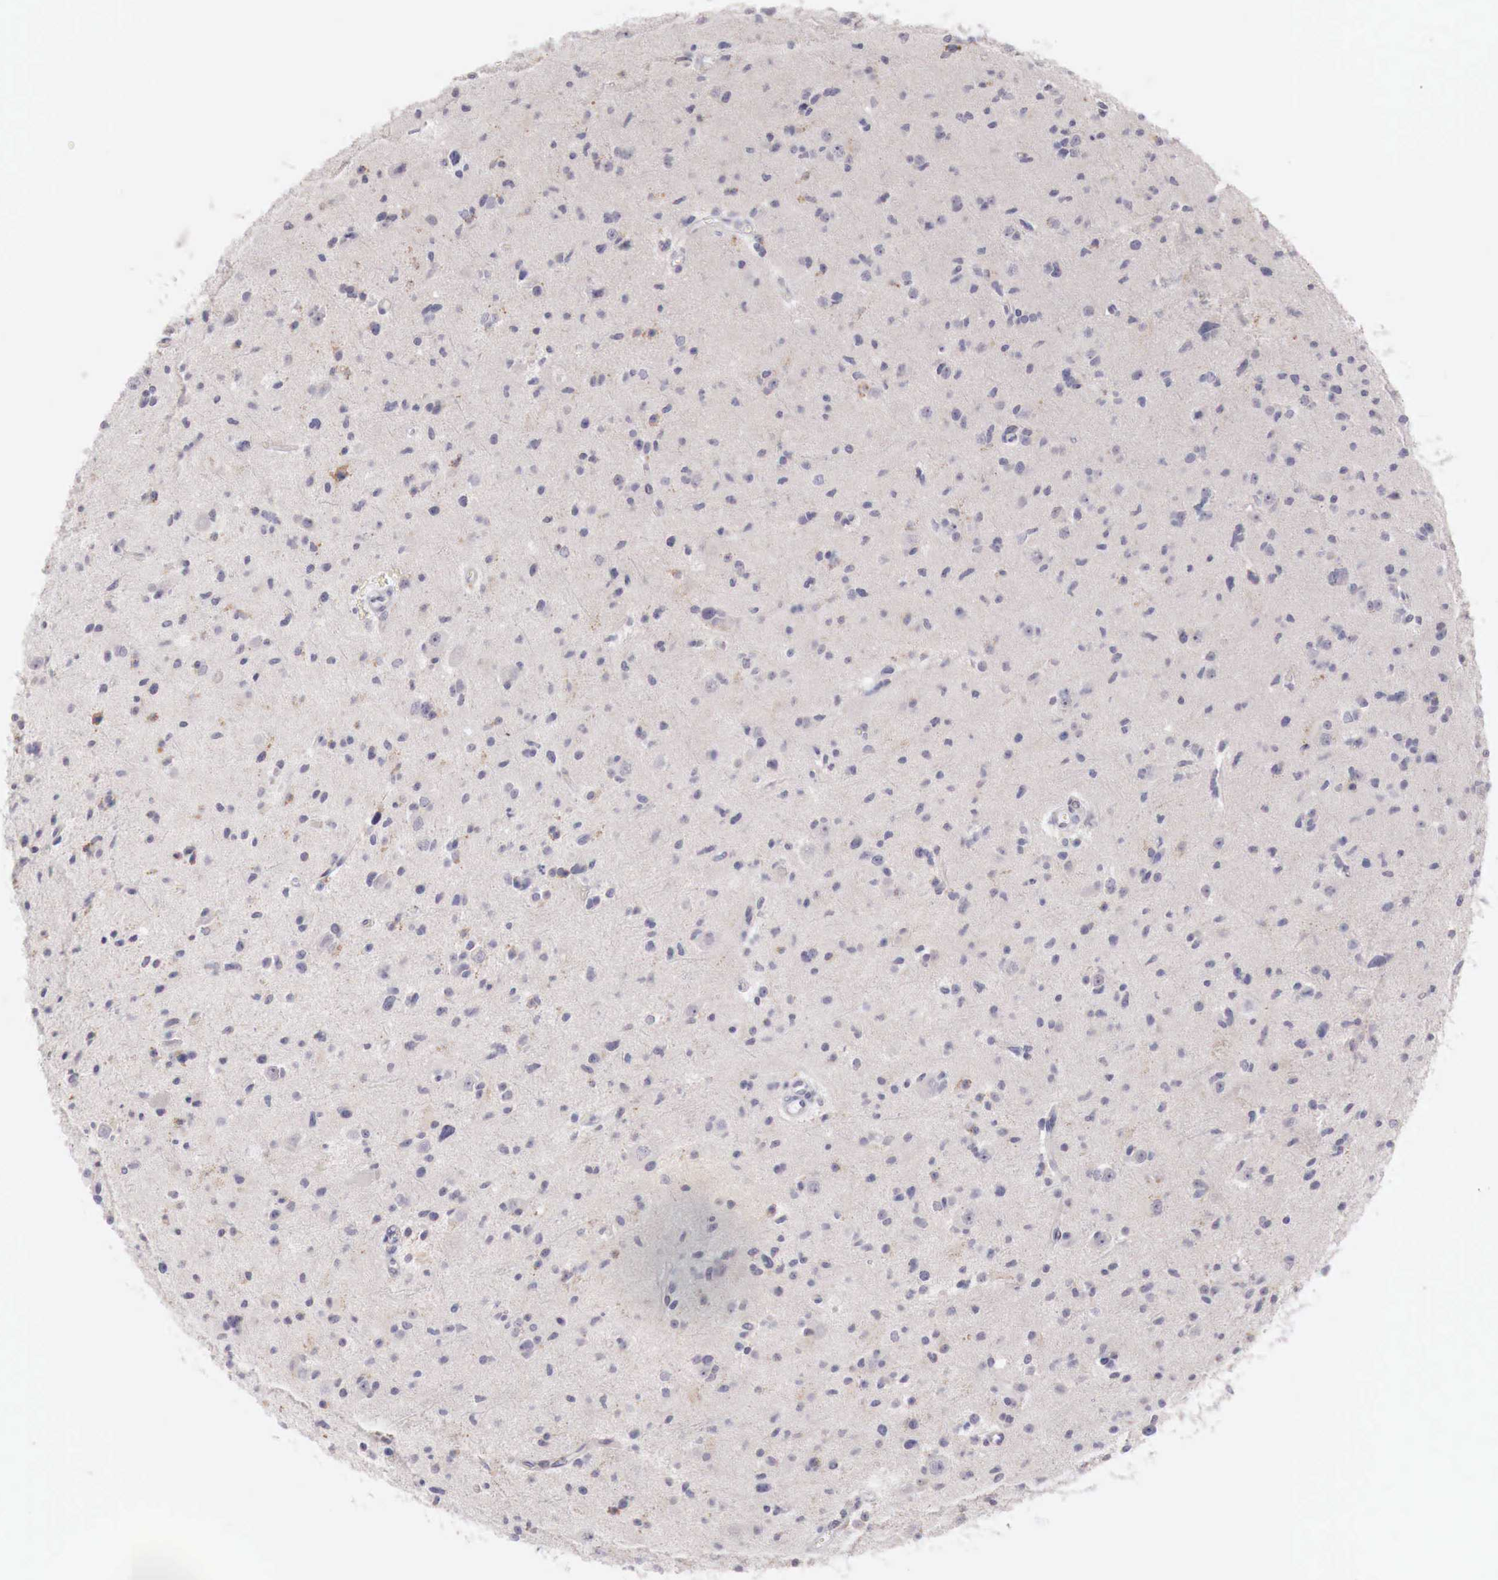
{"staining": {"intensity": "negative", "quantity": "none", "location": "none"}, "tissue": "glioma", "cell_type": "Tumor cells", "image_type": "cancer", "snomed": [{"axis": "morphology", "description": "Glioma, malignant, Low grade"}, {"axis": "topography", "description": "Brain"}], "caption": "A photomicrograph of malignant glioma (low-grade) stained for a protein exhibits no brown staining in tumor cells.", "gene": "GATA1", "patient": {"sex": "female", "age": 46}}